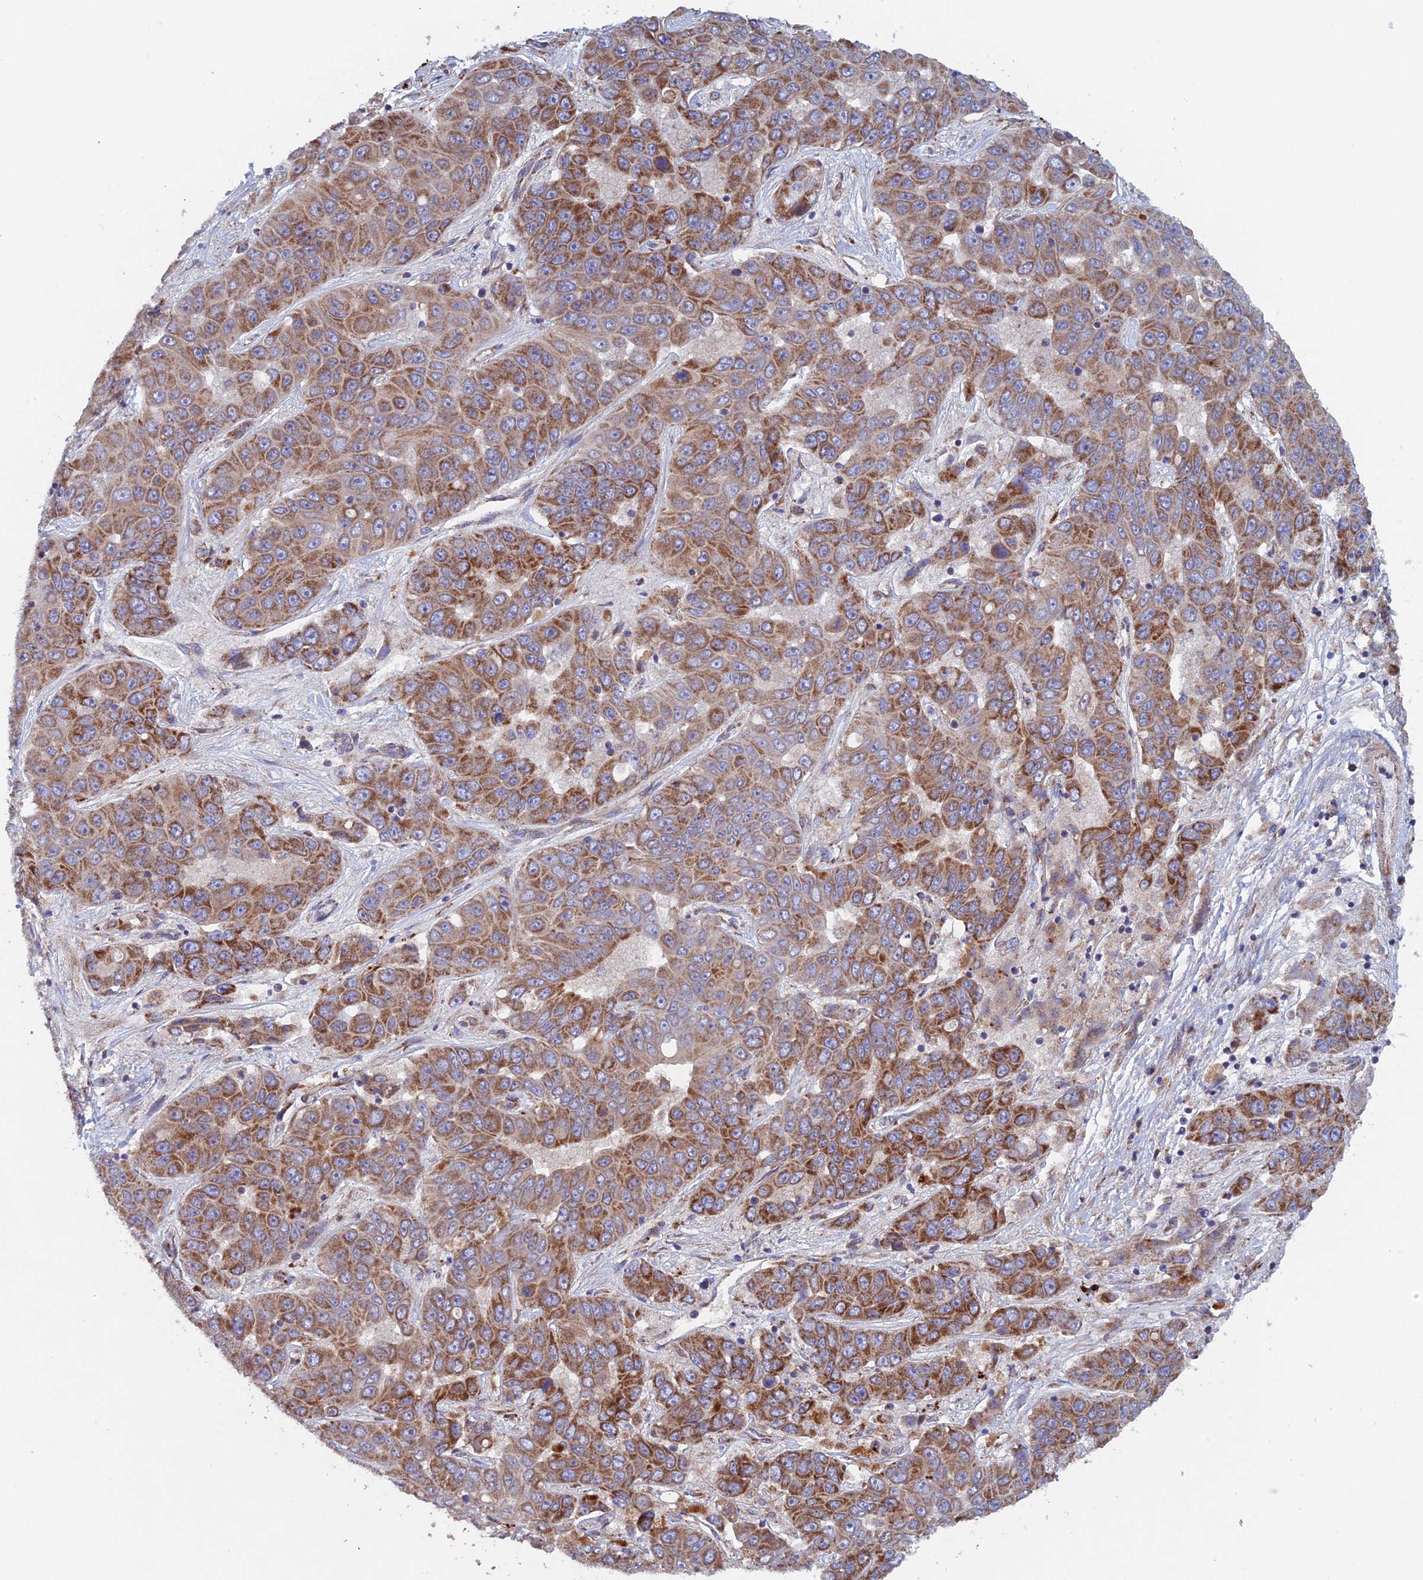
{"staining": {"intensity": "moderate", "quantity": ">75%", "location": "cytoplasmic/membranous"}, "tissue": "liver cancer", "cell_type": "Tumor cells", "image_type": "cancer", "snomed": [{"axis": "morphology", "description": "Cholangiocarcinoma"}, {"axis": "topography", "description": "Liver"}], "caption": "A brown stain shows moderate cytoplasmic/membranous expression of a protein in liver cholangiocarcinoma tumor cells.", "gene": "MRPL1", "patient": {"sex": "female", "age": 52}}